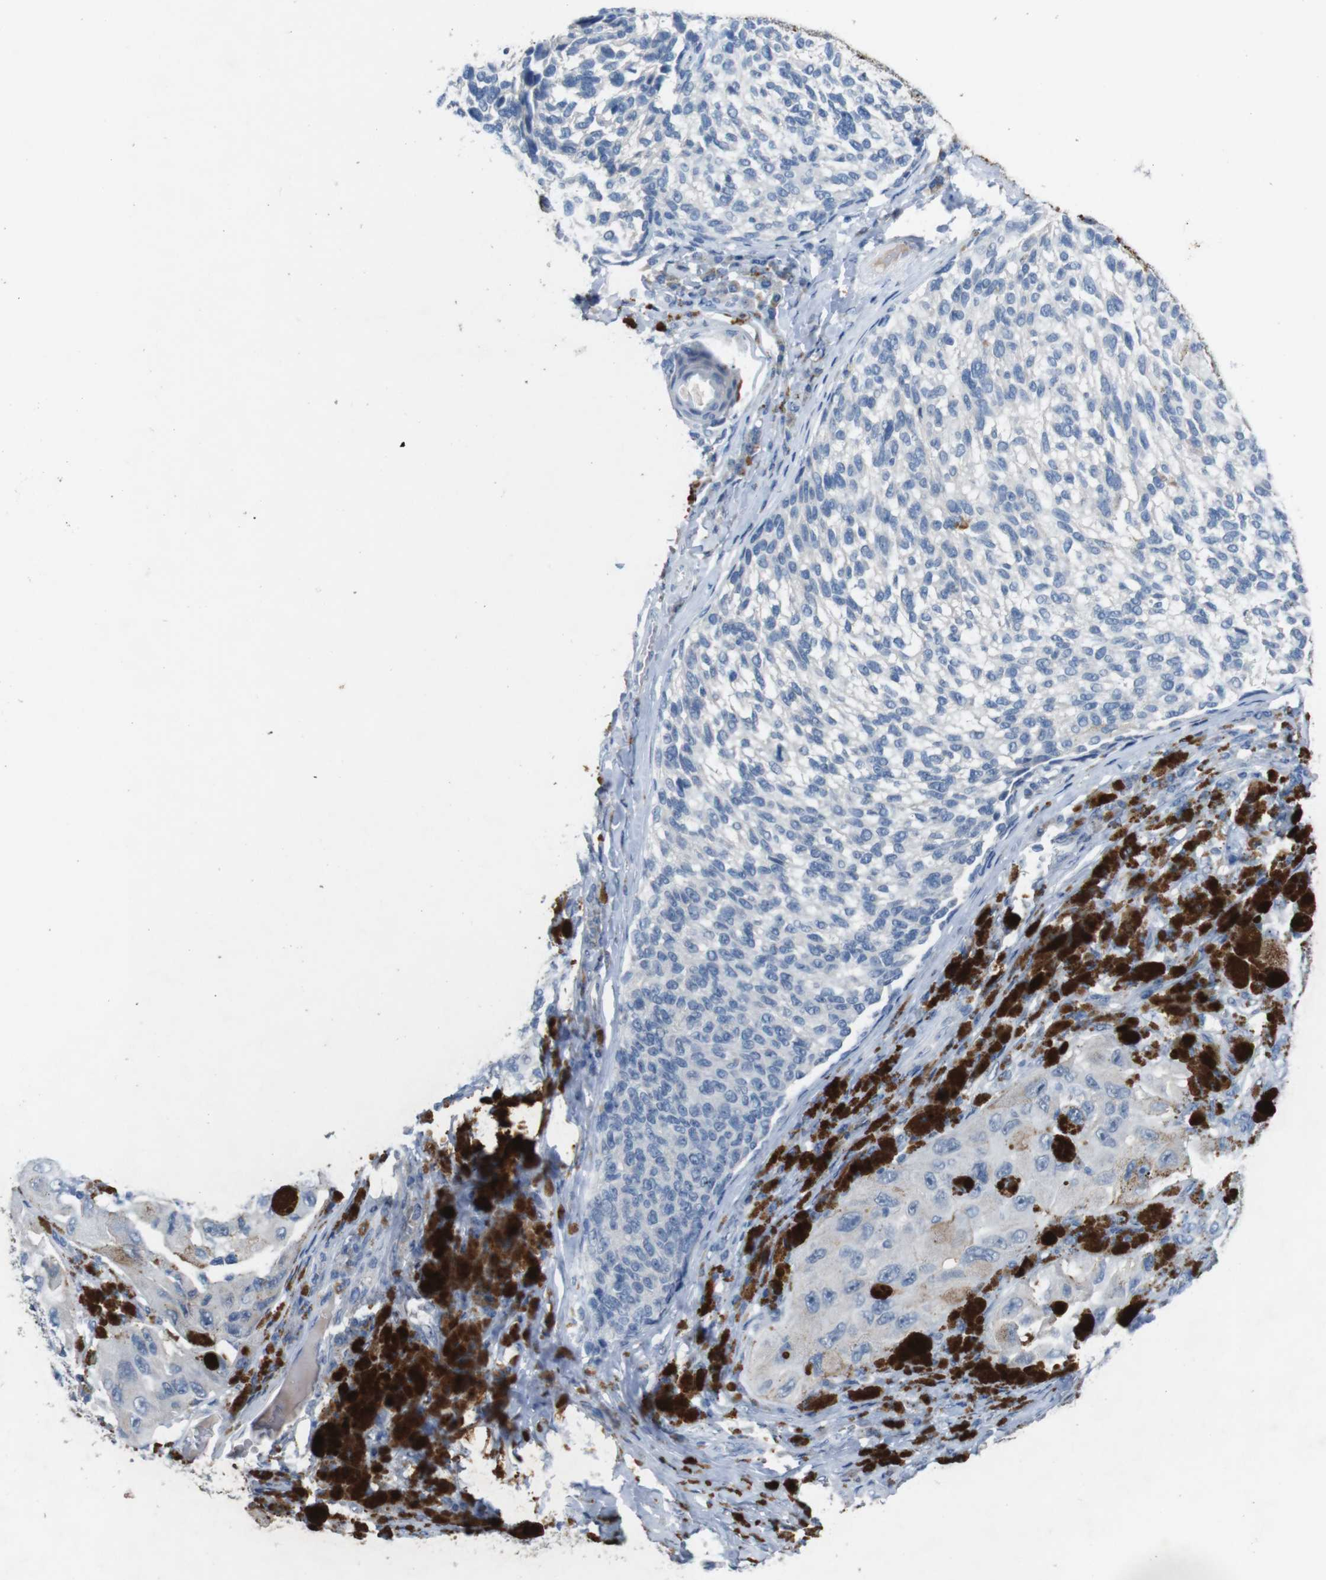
{"staining": {"intensity": "negative", "quantity": "none", "location": "none"}, "tissue": "melanoma", "cell_type": "Tumor cells", "image_type": "cancer", "snomed": [{"axis": "morphology", "description": "Malignant melanoma, NOS"}, {"axis": "topography", "description": "Skin"}], "caption": "High power microscopy histopathology image of an IHC image of melanoma, revealing no significant staining in tumor cells.", "gene": "SLC2A8", "patient": {"sex": "female", "age": 73}}